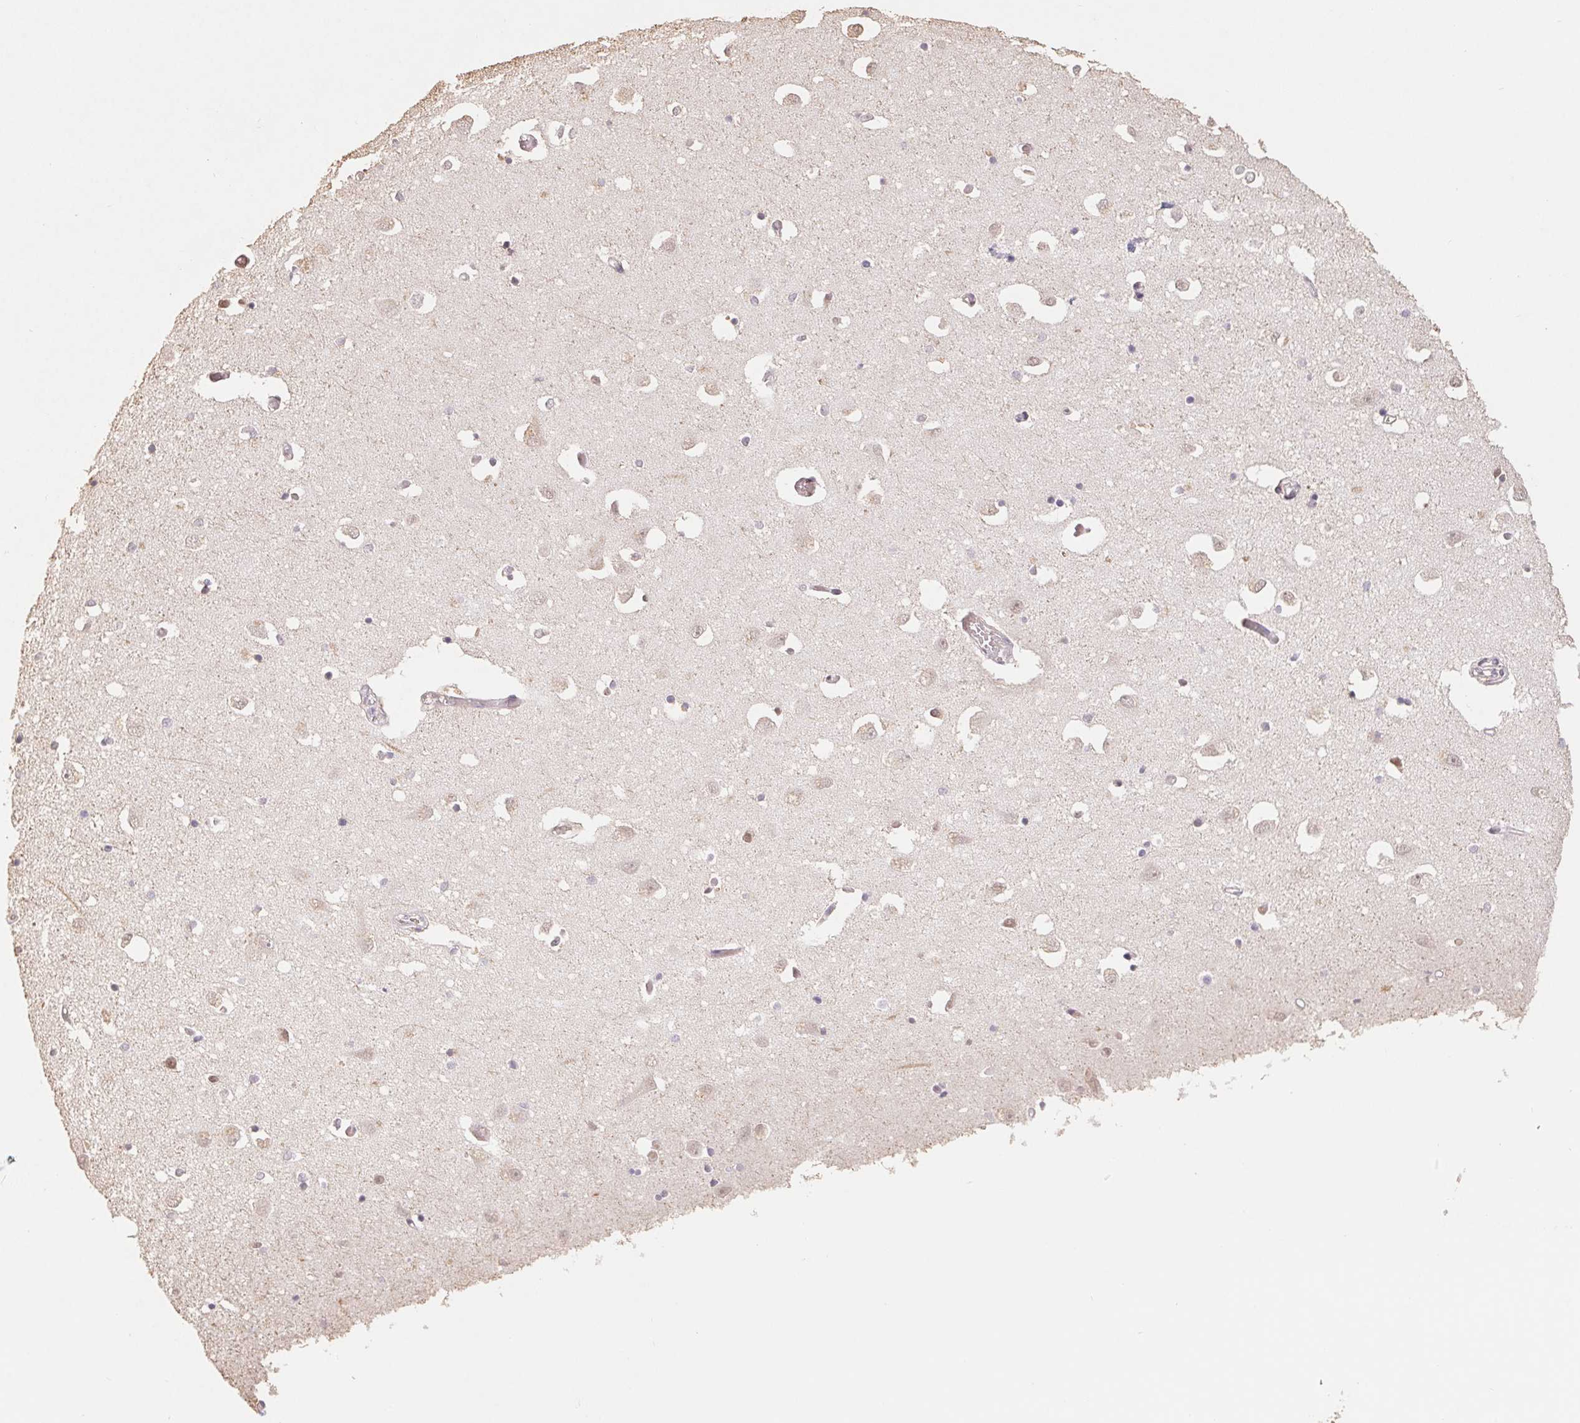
{"staining": {"intensity": "moderate", "quantity": "25%-75%", "location": "nuclear"}, "tissue": "caudate", "cell_type": "Glial cells", "image_type": "normal", "snomed": [{"axis": "morphology", "description": "Normal tissue, NOS"}, {"axis": "topography", "description": "Lateral ventricle wall"}, {"axis": "topography", "description": "Hippocampus"}], "caption": "This is an image of IHC staining of unremarkable caudate, which shows moderate expression in the nuclear of glial cells.", "gene": "TRERF1", "patient": {"sex": "female", "age": 63}}